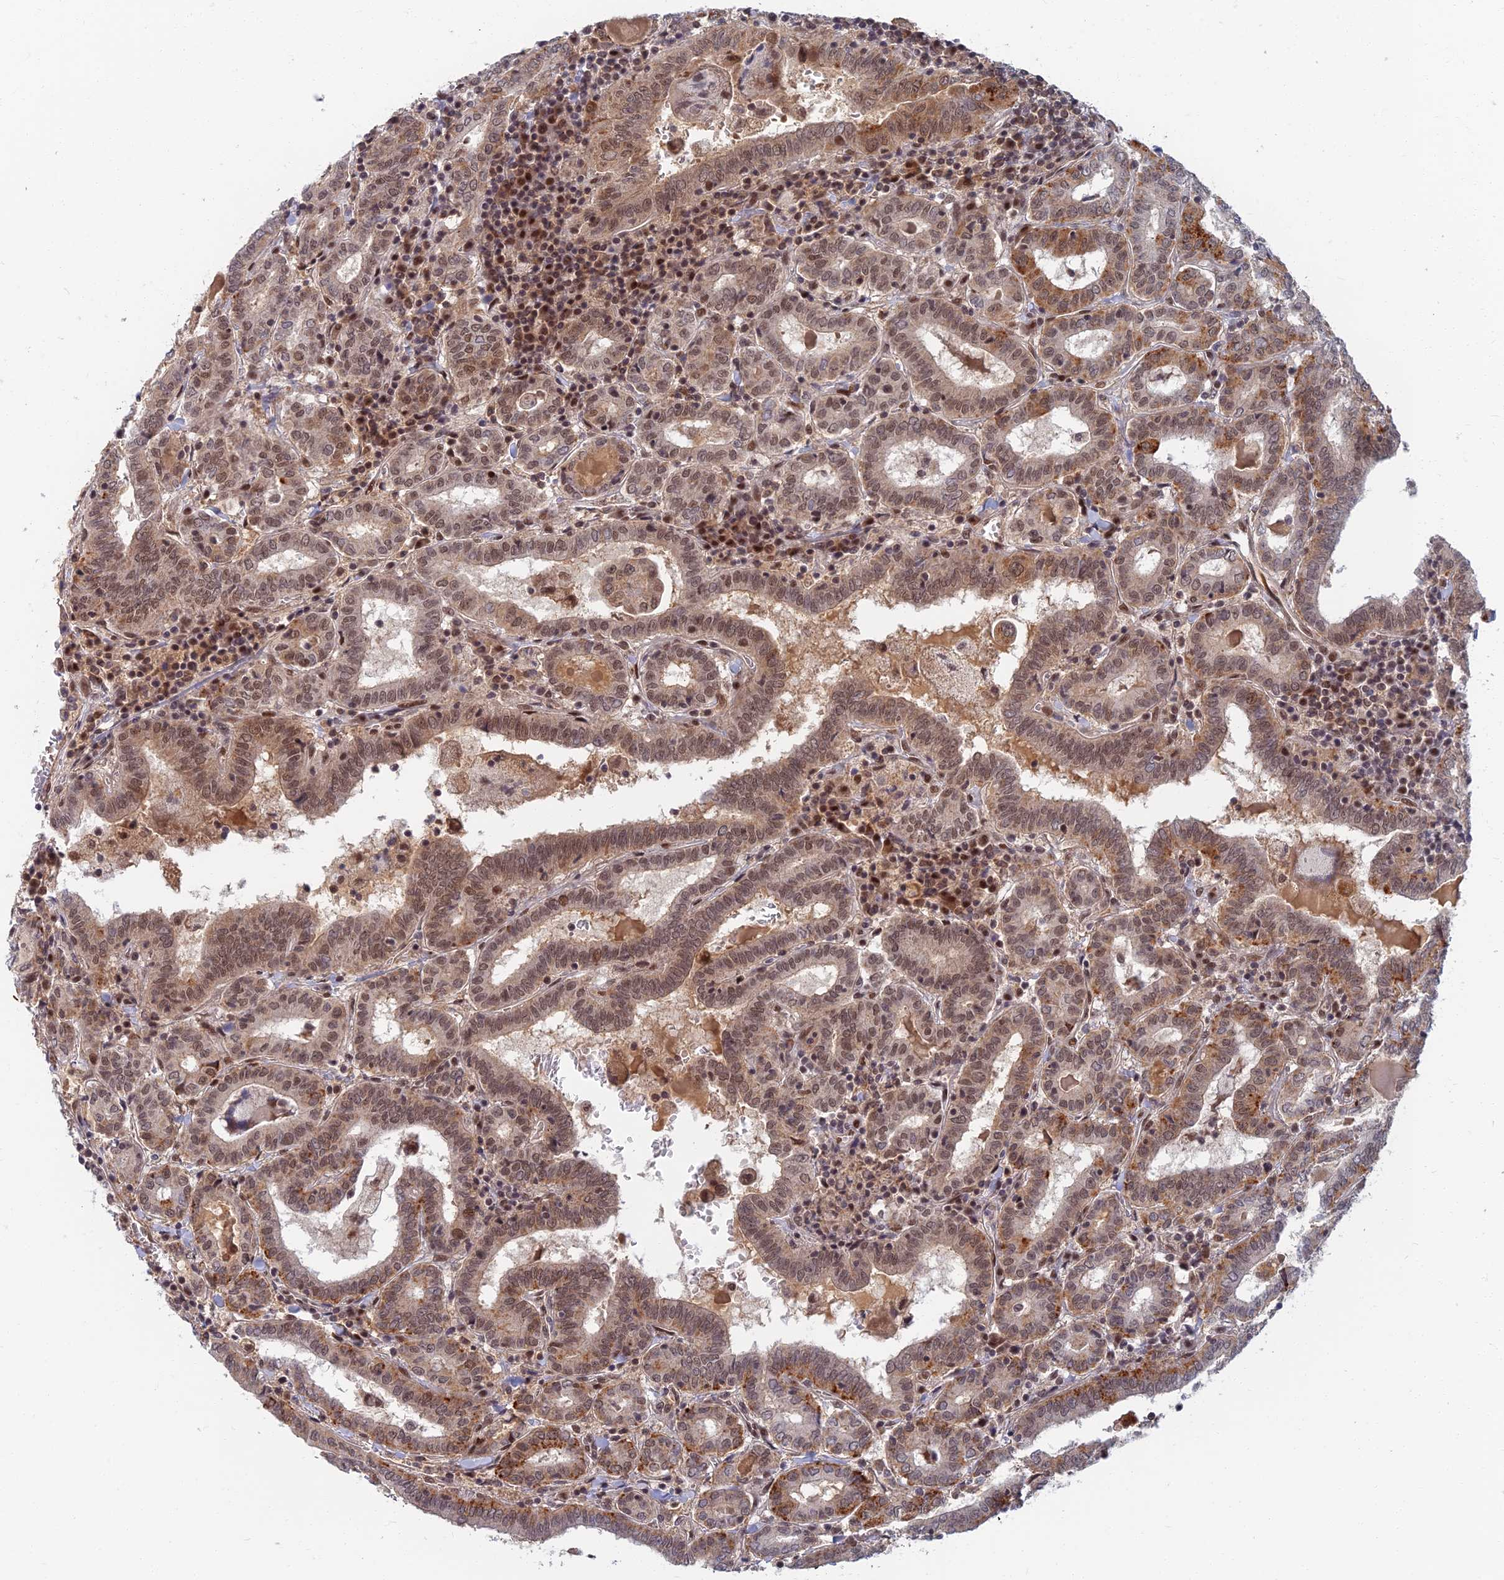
{"staining": {"intensity": "moderate", "quantity": "<25%", "location": "cytoplasmic/membranous,nuclear"}, "tissue": "thyroid cancer", "cell_type": "Tumor cells", "image_type": "cancer", "snomed": [{"axis": "morphology", "description": "Papillary adenocarcinoma, NOS"}, {"axis": "topography", "description": "Thyroid gland"}], "caption": "Immunohistochemistry (IHC) (DAB) staining of thyroid cancer (papillary adenocarcinoma) reveals moderate cytoplasmic/membranous and nuclear protein staining in about <25% of tumor cells.", "gene": "TCEA2", "patient": {"sex": "female", "age": 72}}